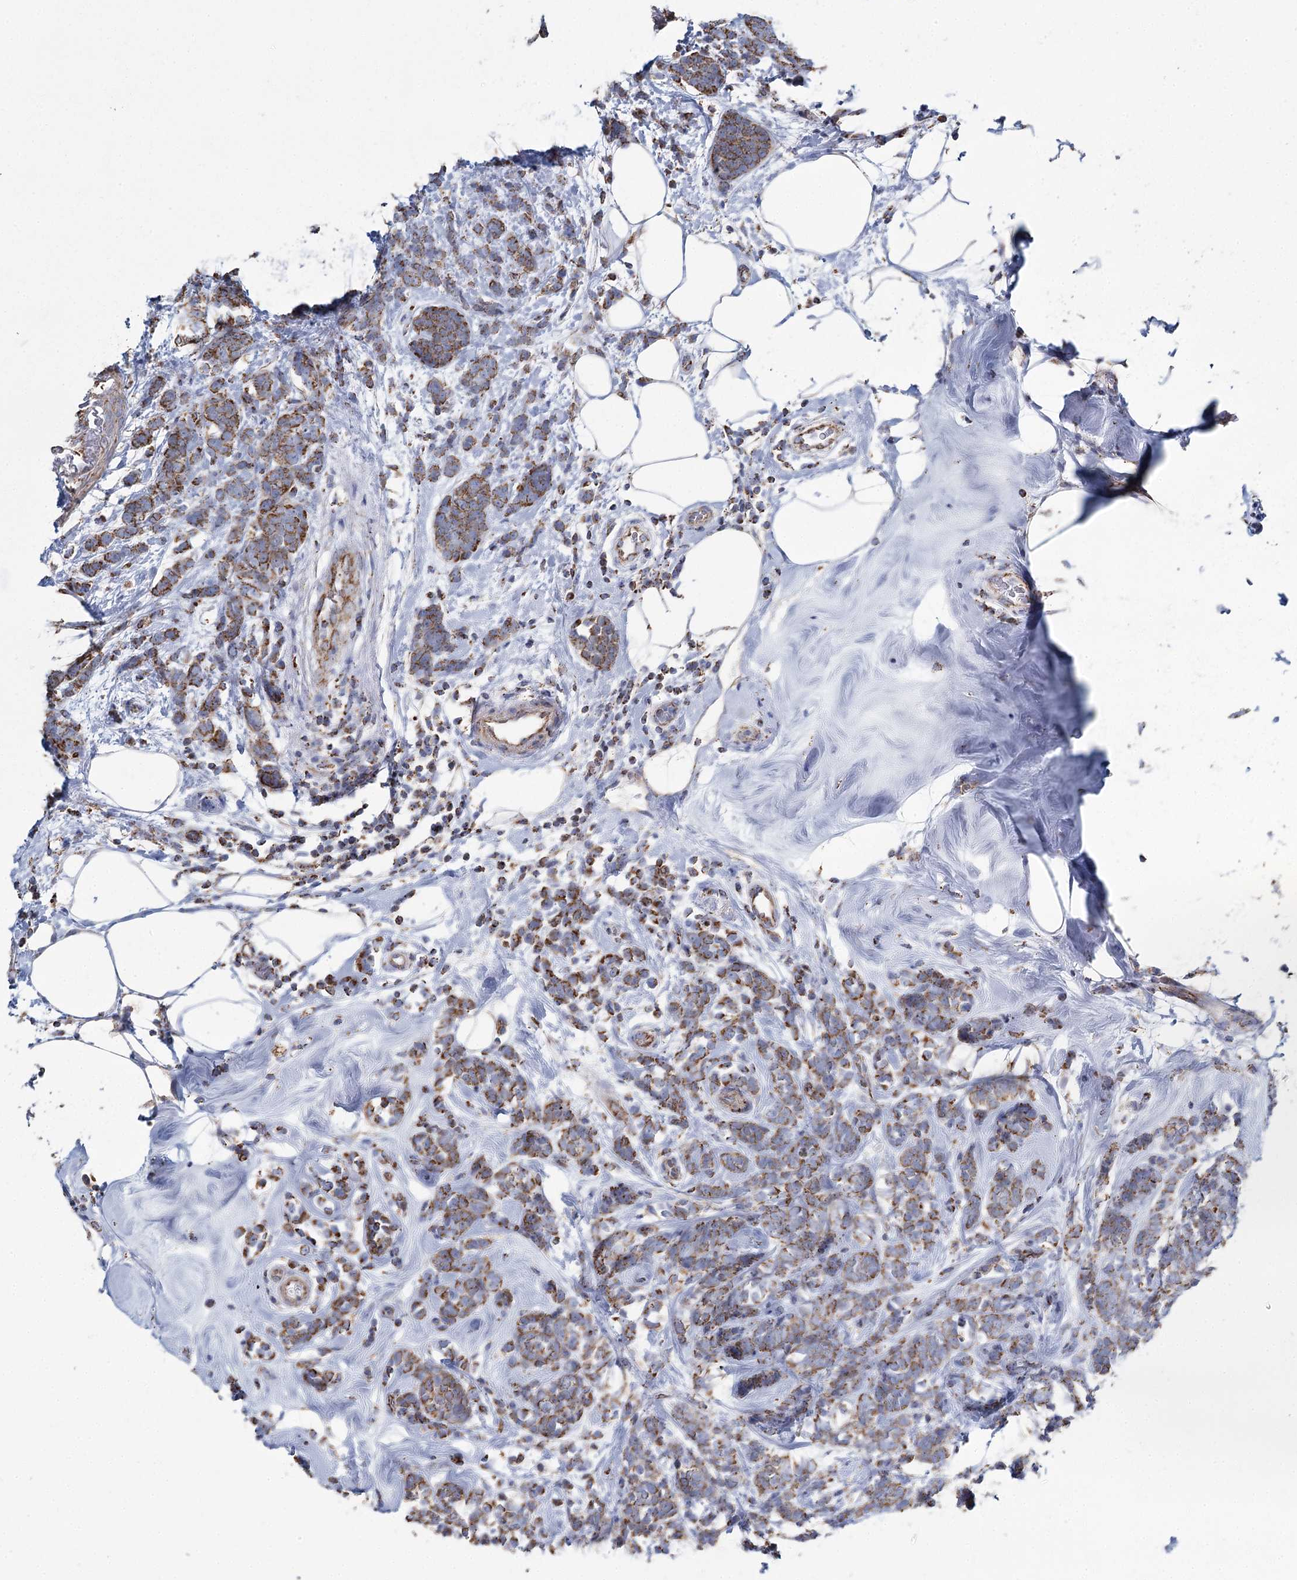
{"staining": {"intensity": "moderate", "quantity": ">75%", "location": "cytoplasmic/membranous"}, "tissue": "breast cancer", "cell_type": "Tumor cells", "image_type": "cancer", "snomed": [{"axis": "morphology", "description": "Lobular carcinoma"}, {"axis": "topography", "description": "Breast"}], "caption": "Breast cancer (lobular carcinoma) stained with a brown dye exhibits moderate cytoplasmic/membranous positive staining in about >75% of tumor cells.", "gene": "MRPL44", "patient": {"sex": "female", "age": 58}}